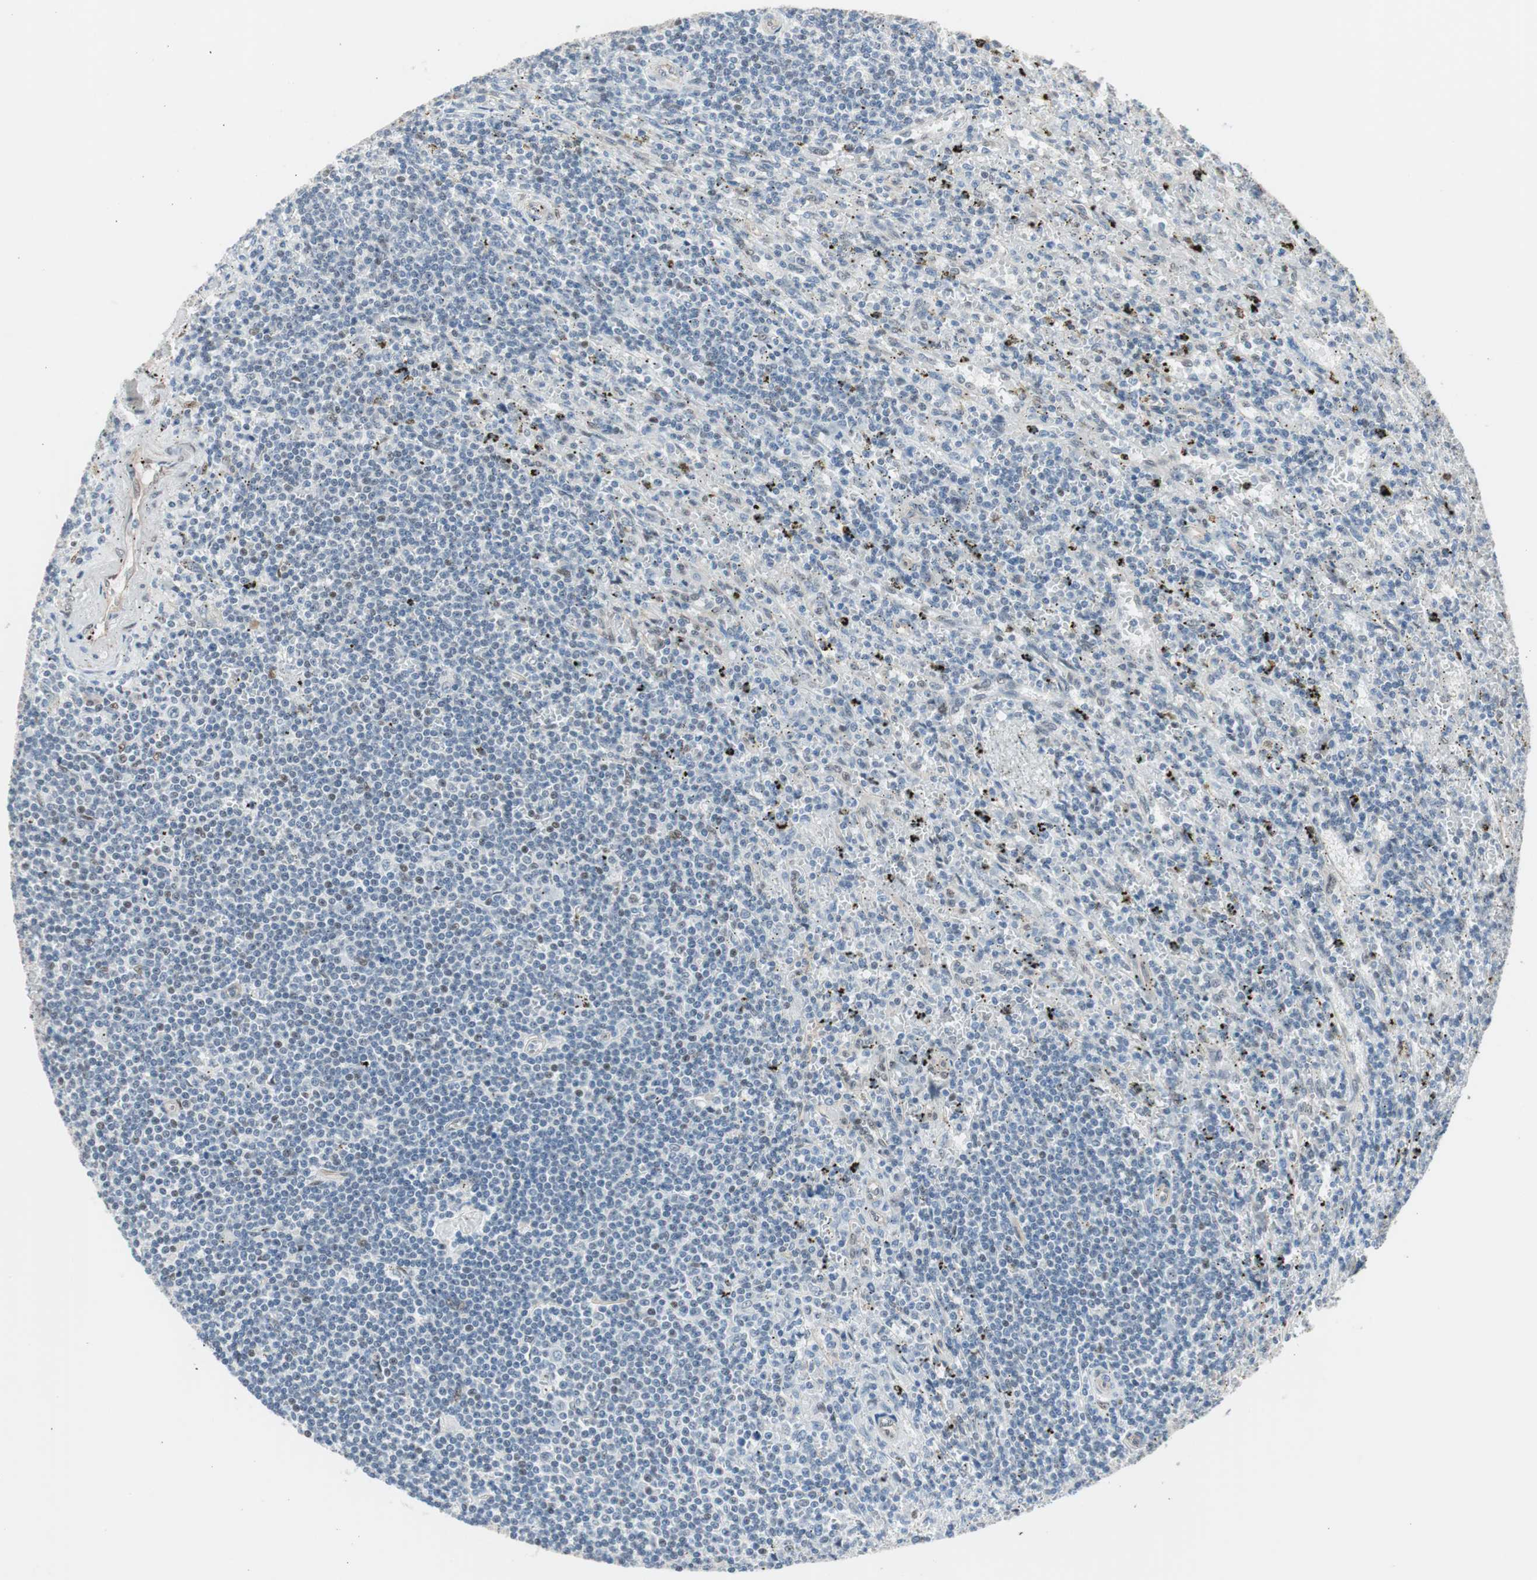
{"staining": {"intensity": "negative", "quantity": "none", "location": "none"}, "tissue": "lymphoma", "cell_type": "Tumor cells", "image_type": "cancer", "snomed": [{"axis": "morphology", "description": "Malignant lymphoma, non-Hodgkin's type, Low grade"}, {"axis": "topography", "description": "Spleen"}], "caption": "Immunohistochemistry of lymphoma shows no expression in tumor cells.", "gene": "PML", "patient": {"sex": "male", "age": 76}}